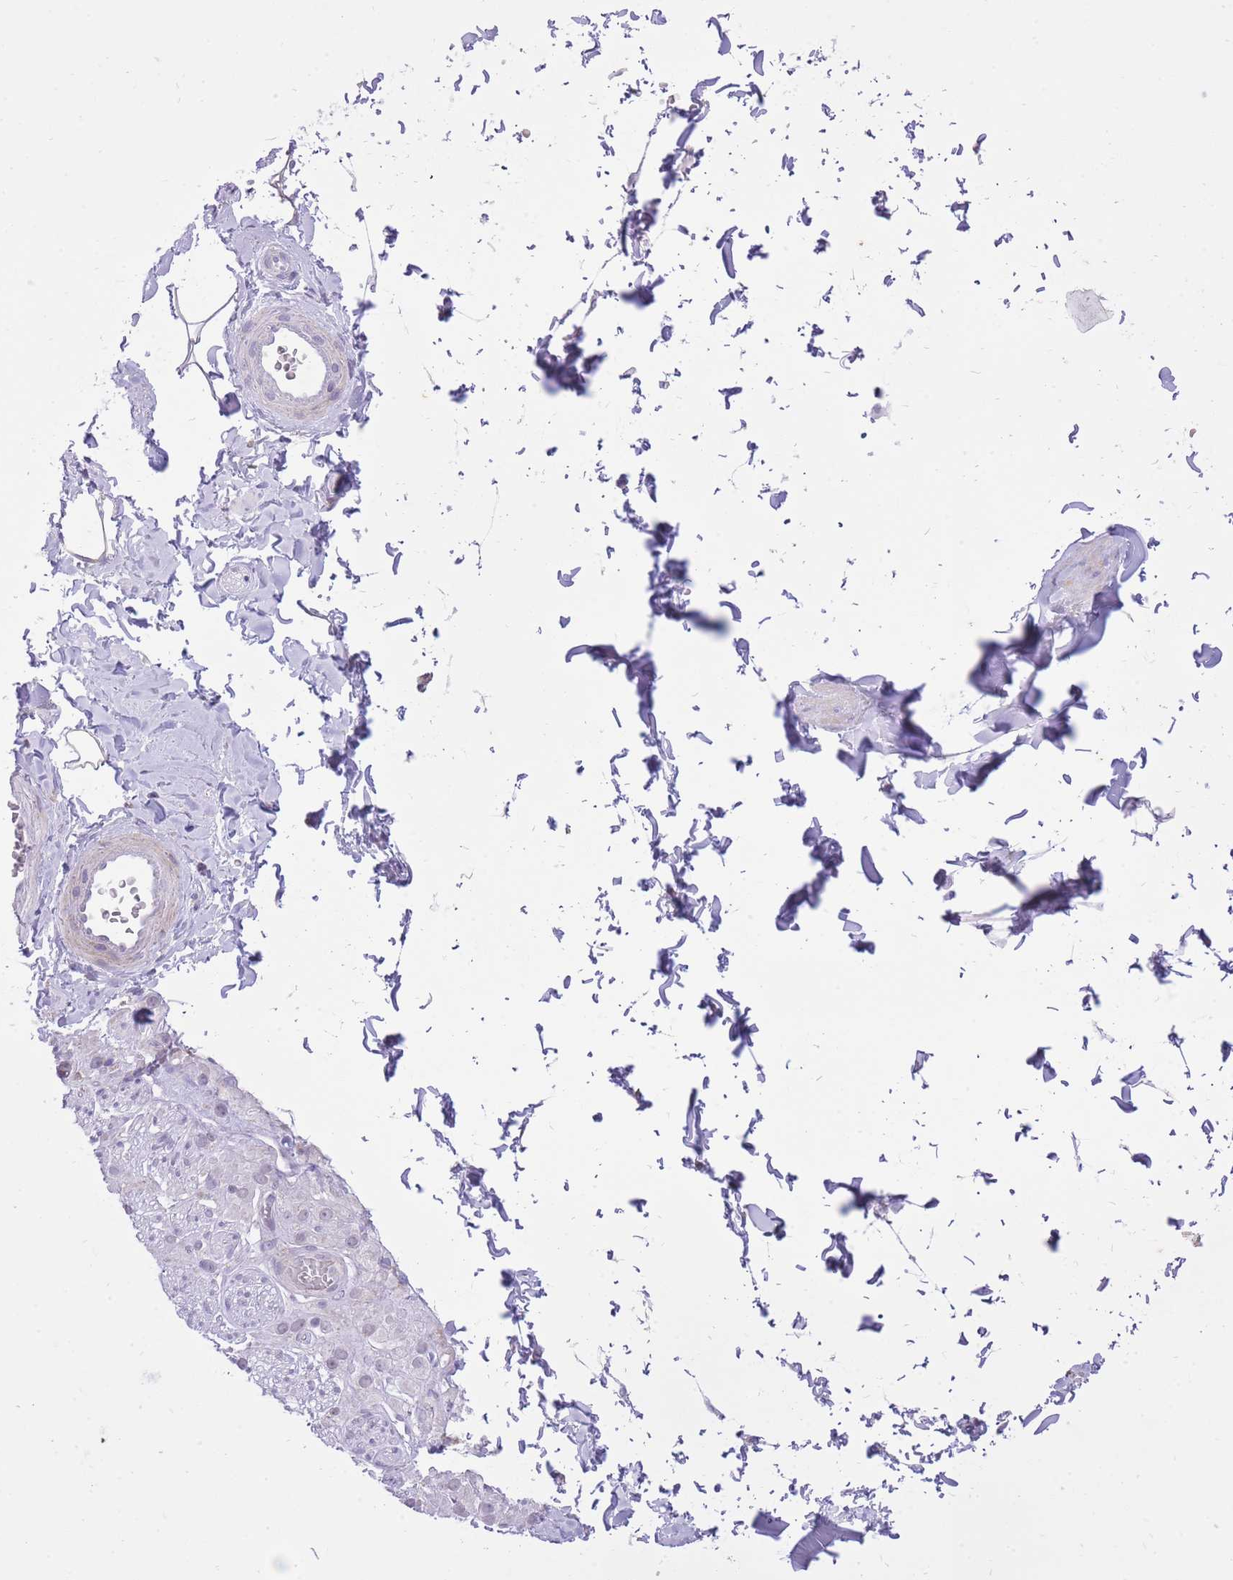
{"staining": {"intensity": "negative", "quantity": "none", "location": "none"}, "tissue": "adipose tissue", "cell_type": "Adipocytes", "image_type": "normal", "snomed": [{"axis": "morphology", "description": "Normal tissue, NOS"}, {"axis": "topography", "description": "Soft tissue"}, {"axis": "topography", "description": "Vascular tissue"}, {"axis": "topography", "description": "Peripheral nerve tissue"}], "caption": "A histopathology image of adipose tissue stained for a protein shows no brown staining in adipocytes. Nuclei are stained in blue.", "gene": "DENND2D", "patient": {"sex": "male", "age": 32}}